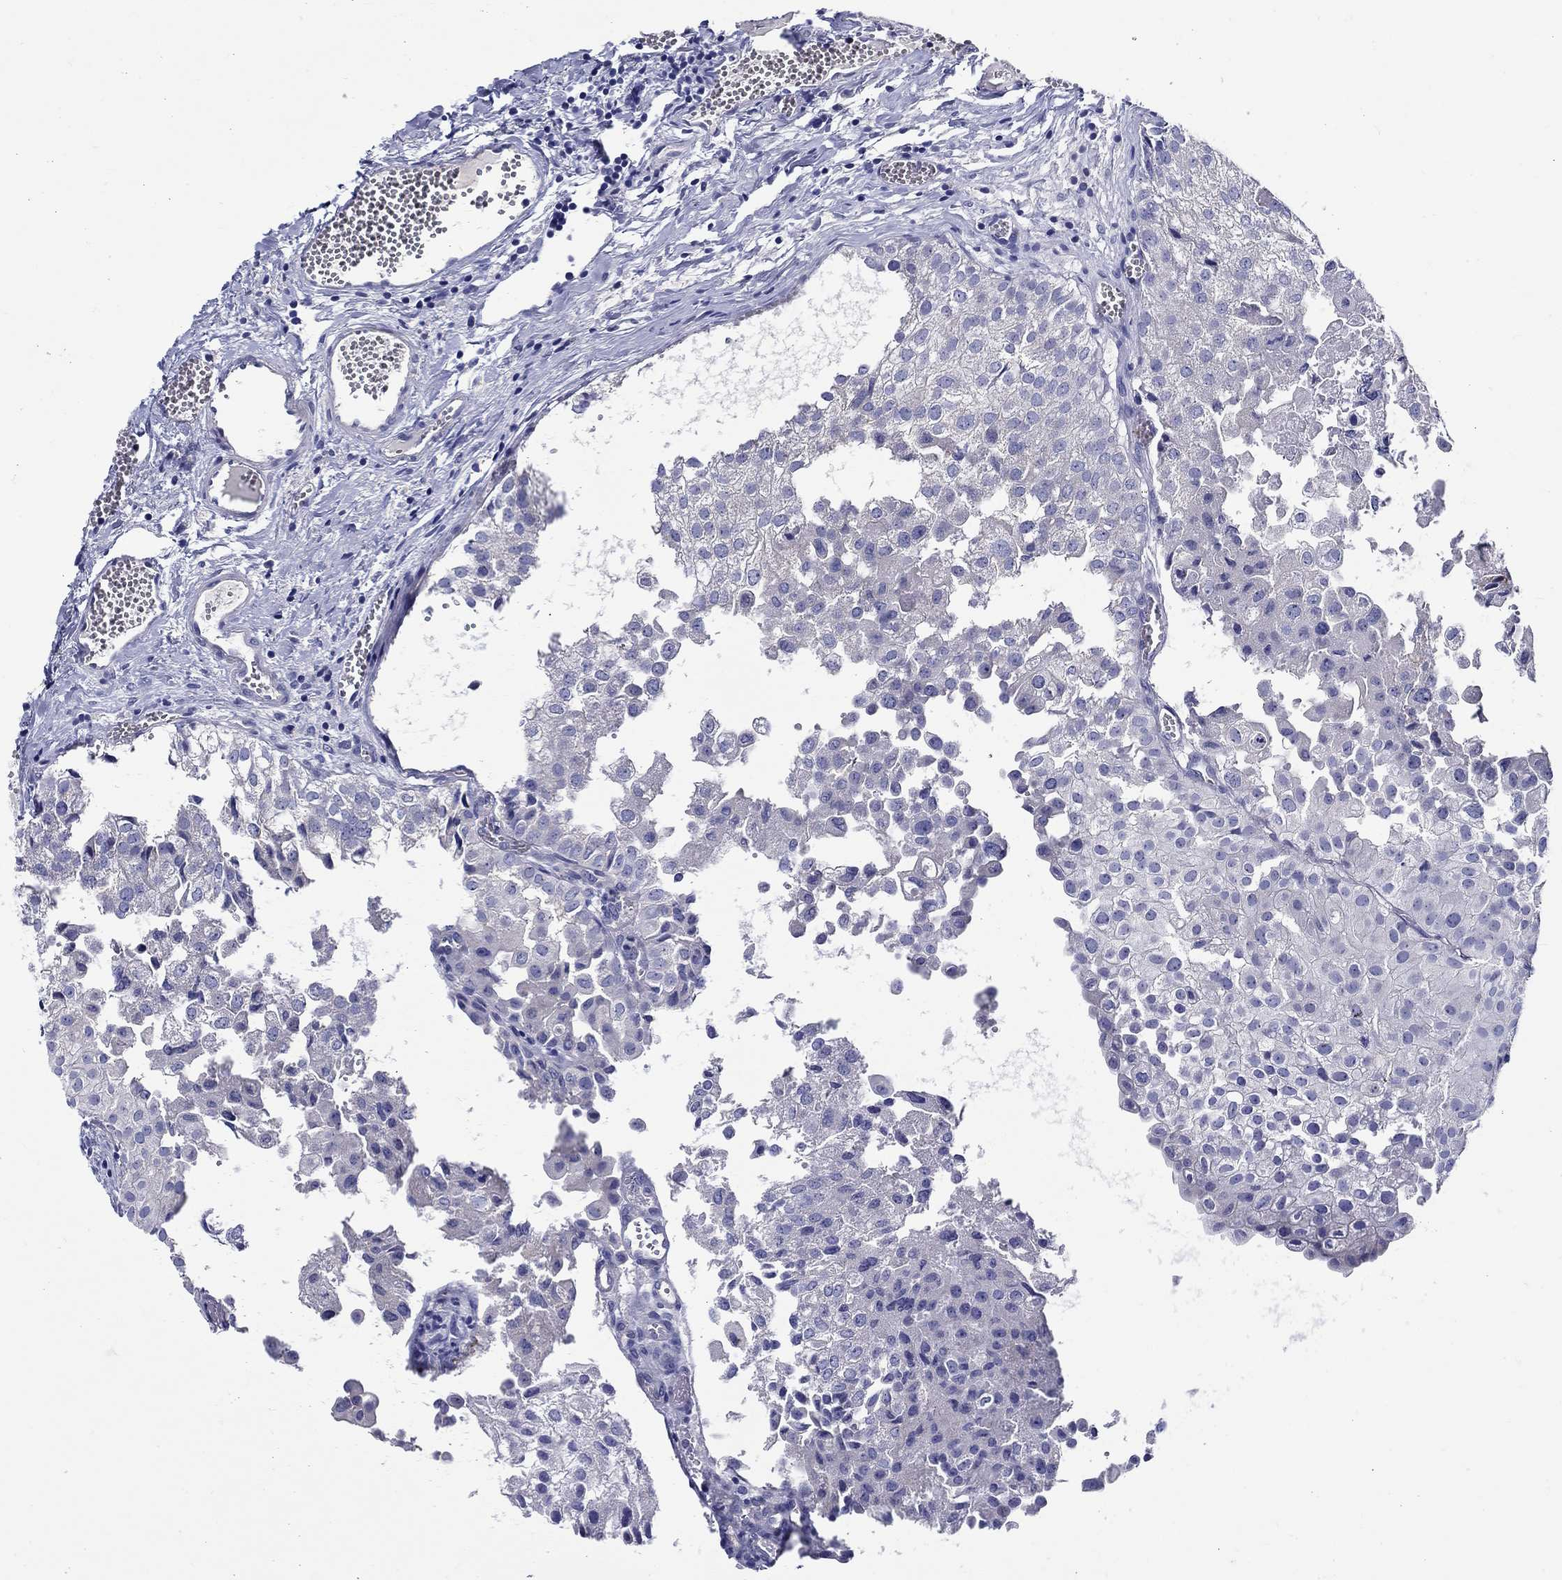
{"staining": {"intensity": "negative", "quantity": "none", "location": "none"}, "tissue": "urothelial cancer", "cell_type": "Tumor cells", "image_type": "cancer", "snomed": [{"axis": "morphology", "description": "Urothelial carcinoma, Low grade"}, {"axis": "topography", "description": "Urinary bladder"}], "caption": "This is an immunohistochemistry histopathology image of urothelial cancer. There is no staining in tumor cells.", "gene": "SLC30A3", "patient": {"sex": "female", "age": 78}}